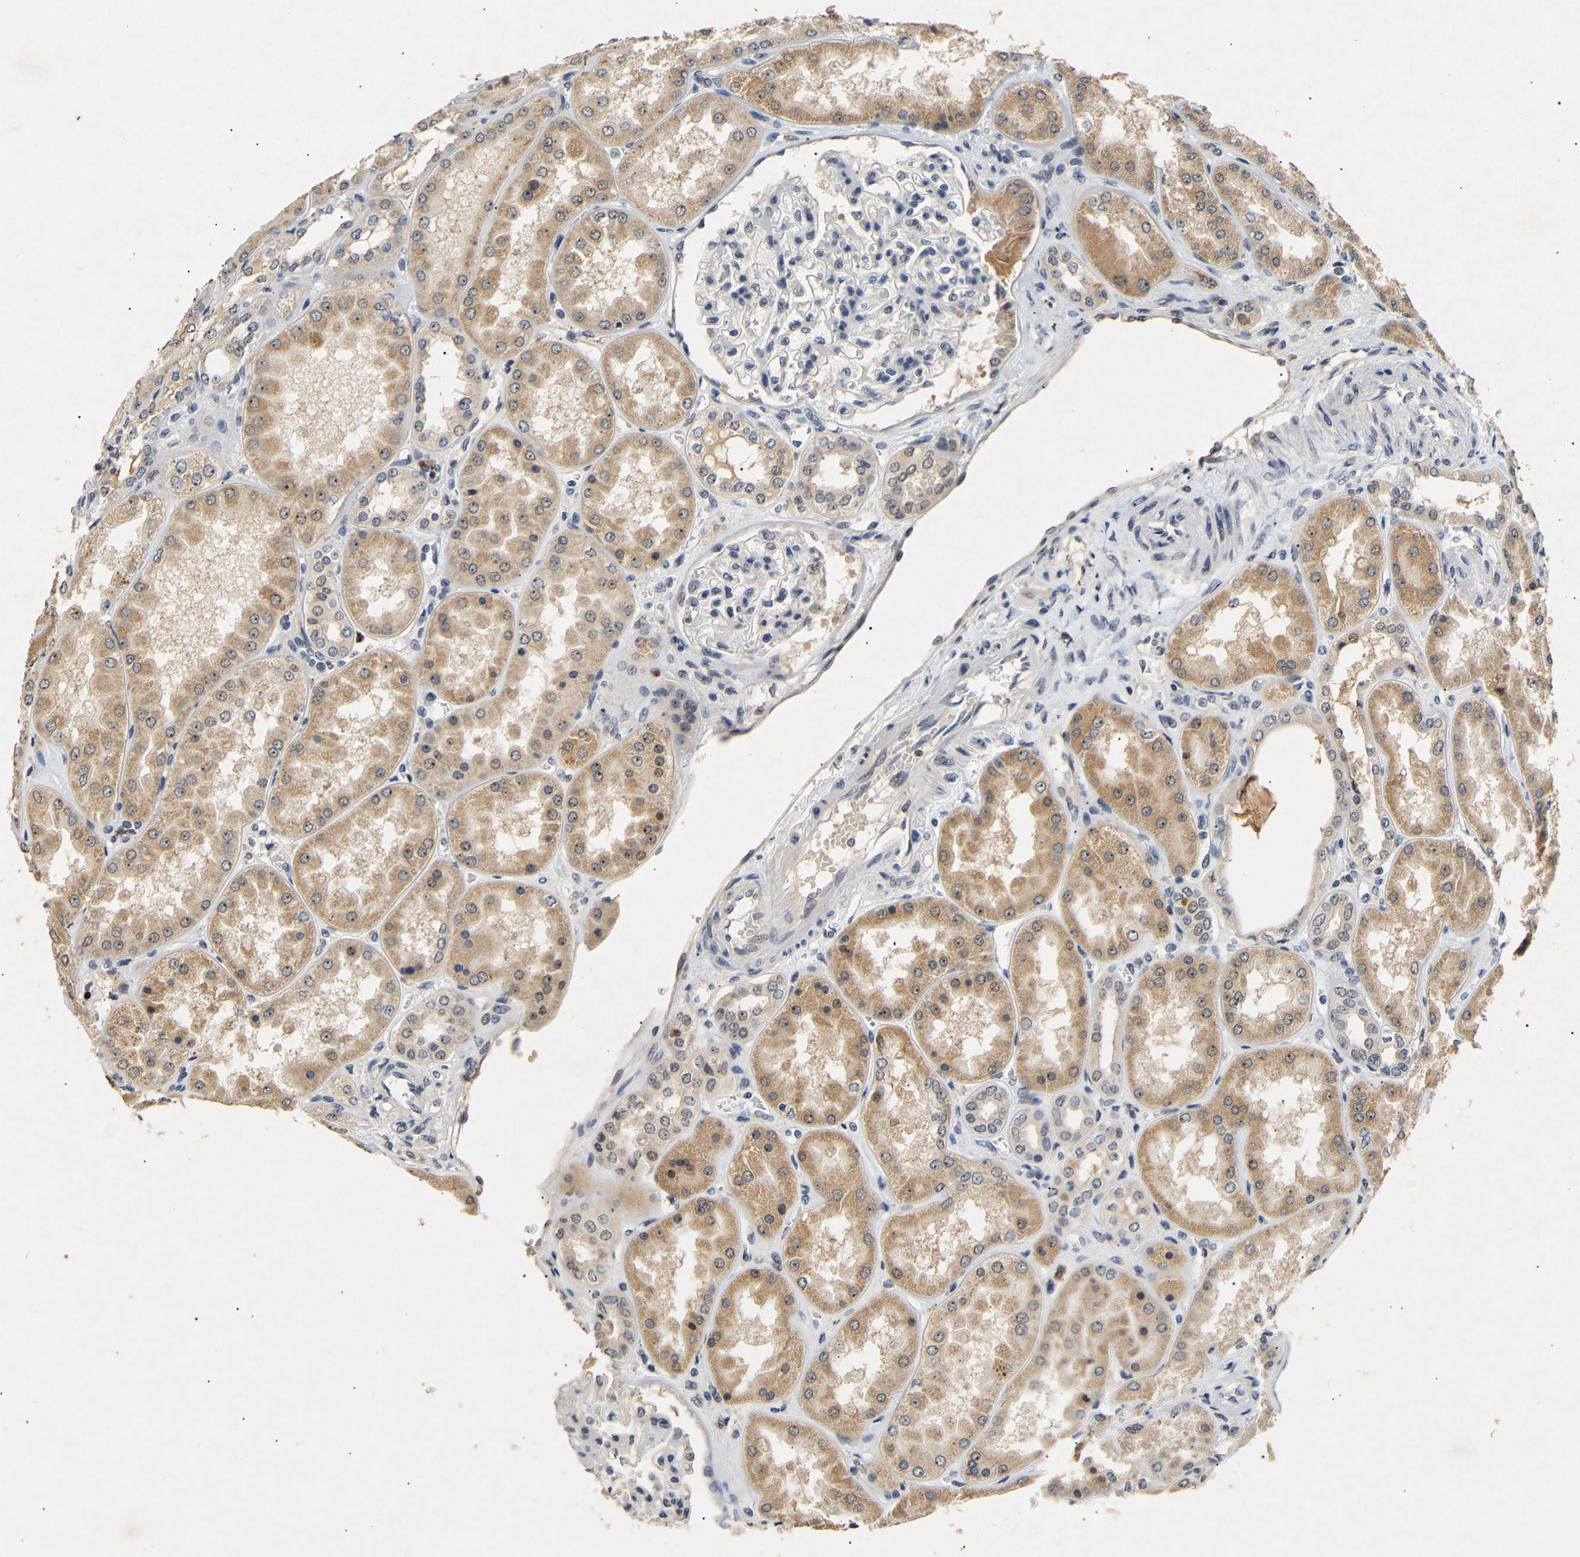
{"staining": {"intensity": "moderate", "quantity": "<25%", "location": "nuclear"}, "tissue": "kidney", "cell_type": "Cells in glomeruli", "image_type": "normal", "snomed": [{"axis": "morphology", "description": "Normal tissue, NOS"}, {"axis": "topography", "description": "Kidney"}], "caption": "Immunohistochemistry staining of unremarkable kidney, which exhibits low levels of moderate nuclear expression in about <25% of cells in glomeruli indicating moderate nuclear protein expression. The staining was performed using DAB (3,3'-diaminobenzidine) (brown) for protein detection and nuclei were counterstained in hematoxylin (blue).", "gene": "PARN", "patient": {"sex": "female", "age": 56}}